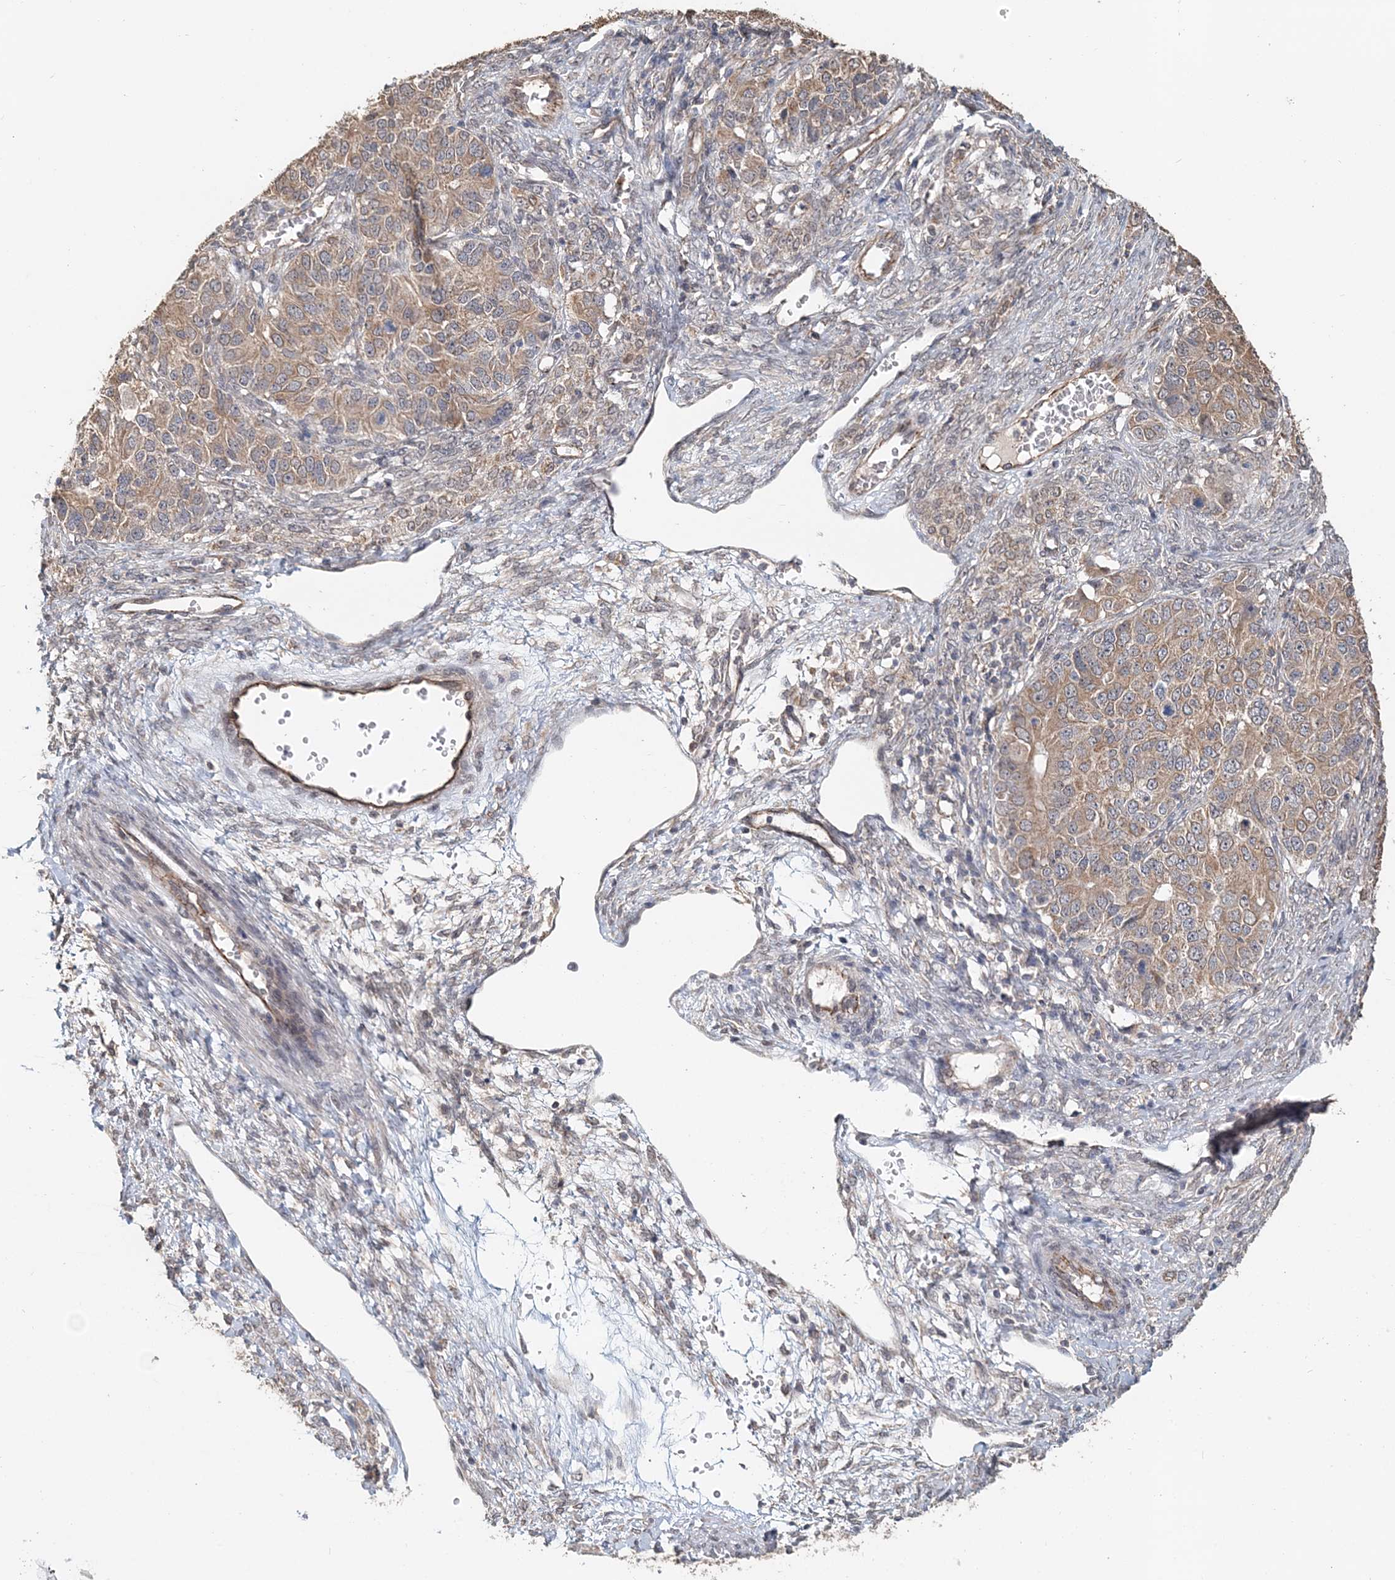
{"staining": {"intensity": "weak", "quantity": ">75%", "location": "cytoplasmic/membranous"}, "tissue": "ovarian cancer", "cell_type": "Tumor cells", "image_type": "cancer", "snomed": [{"axis": "morphology", "description": "Carcinoma, endometroid"}, {"axis": "topography", "description": "Ovary"}], "caption": "Immunohistochemical staining of human ovarian cancer displays low levels of weak cytoplasmic/membranous staining in about >75% of tumor cells.", "gene": "FBXO38", "patient": {"sex": "female", "age": 51}}